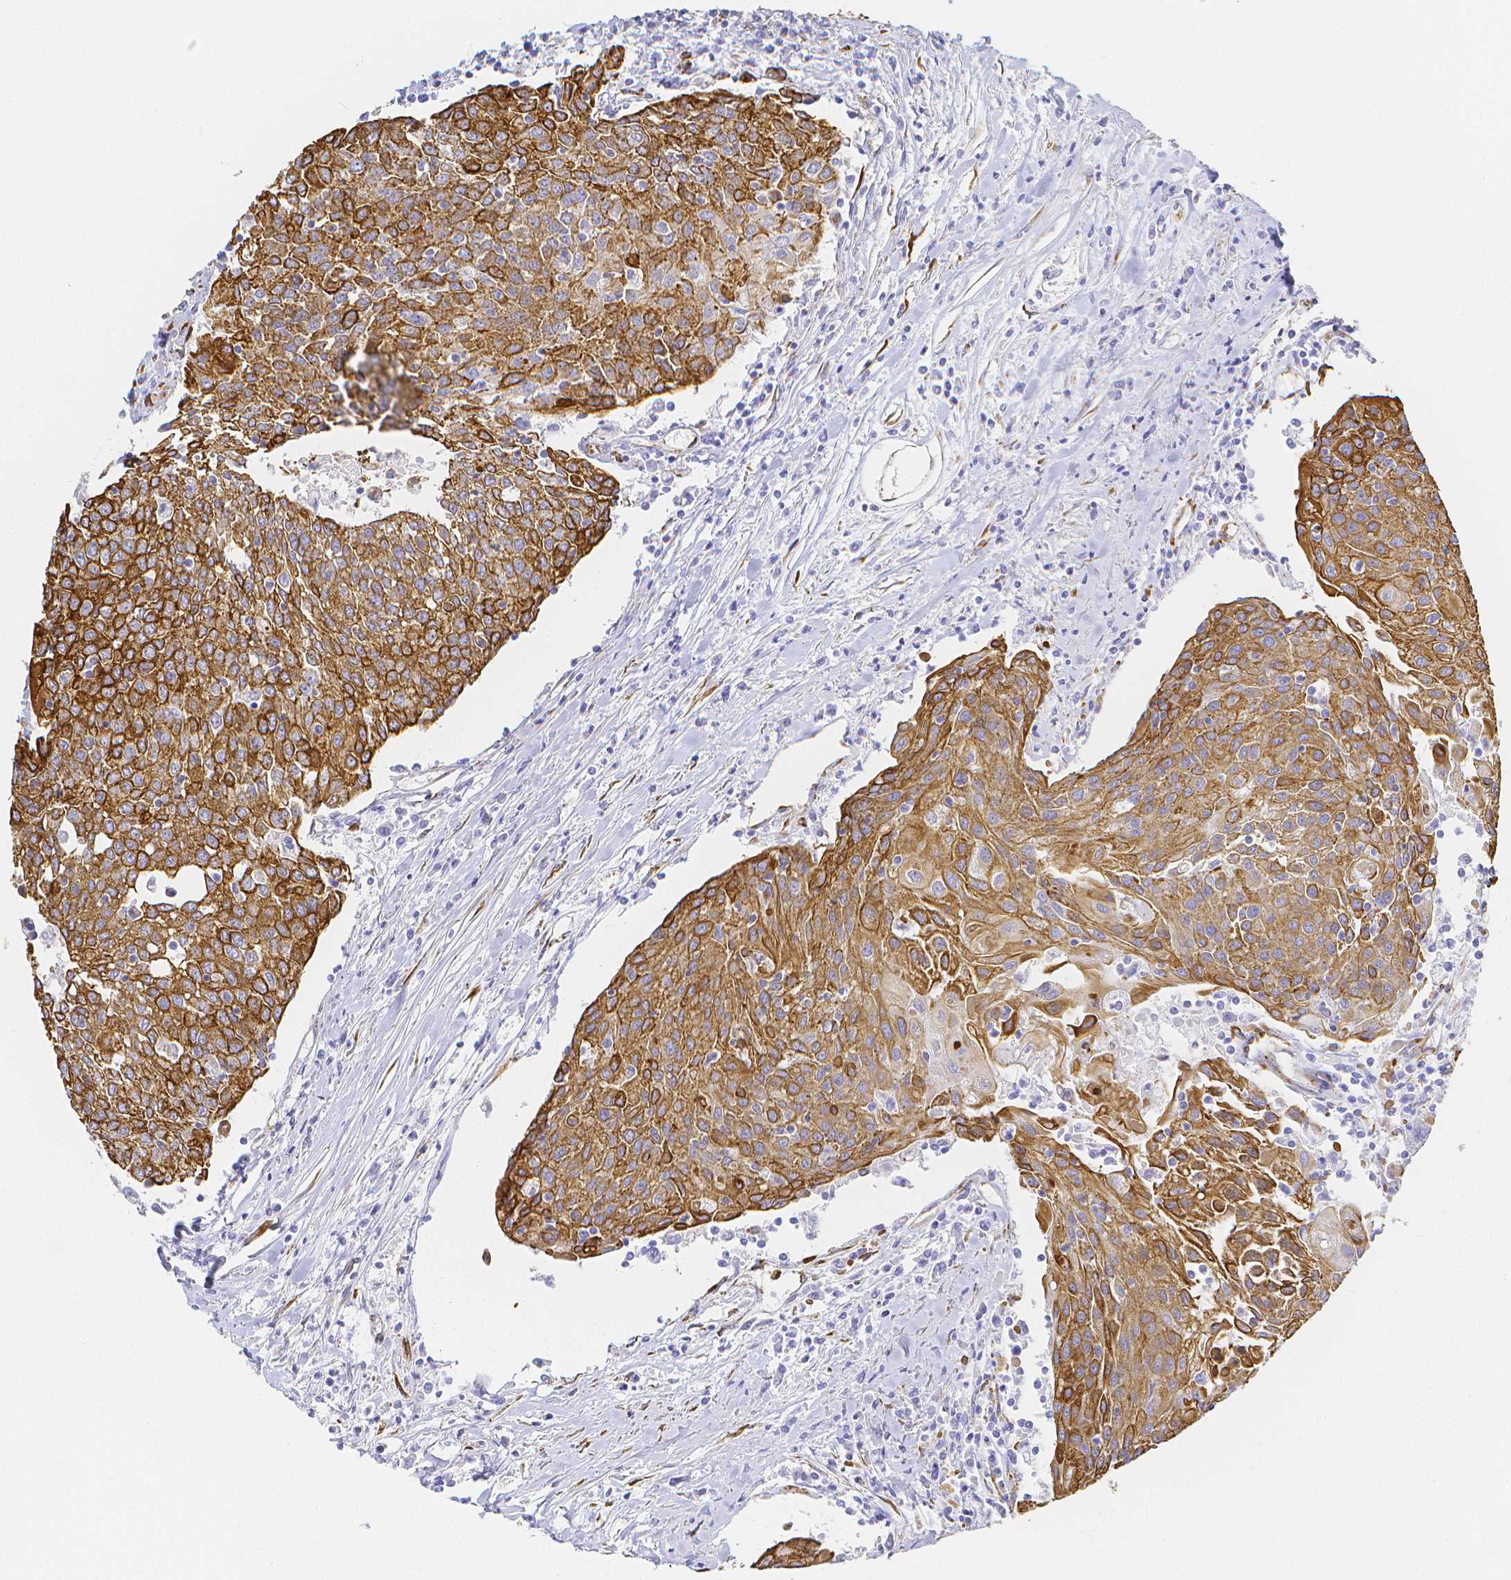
{"staining": {"intensity": "strong", "quantity": "<25%", "location": "cytoplasmic/membranous"}, "tissue": "urothelial cancer", "cell_type": "Tumor cells", "image_type": "cancer", "snomed": [{"axis": "morphology", "description": "Urothelial carcinoma, High grade"}, {"axis": "topography", "description": "Urinary bladder"}], "caption": "Urothelial cancer stained with DAB (3,3'-diaminobenzidine) immunohistochemistry (IHC) reveals medium levels of strong cytoplasmic/membranous expression in about <25% of tumor cells. Immunohistochemistry (ihc) stains the protein of interest in brown and the nuclei are stained blue.", "gene": "SMURF1", "patient": {"sex": "female", "age": 85}}